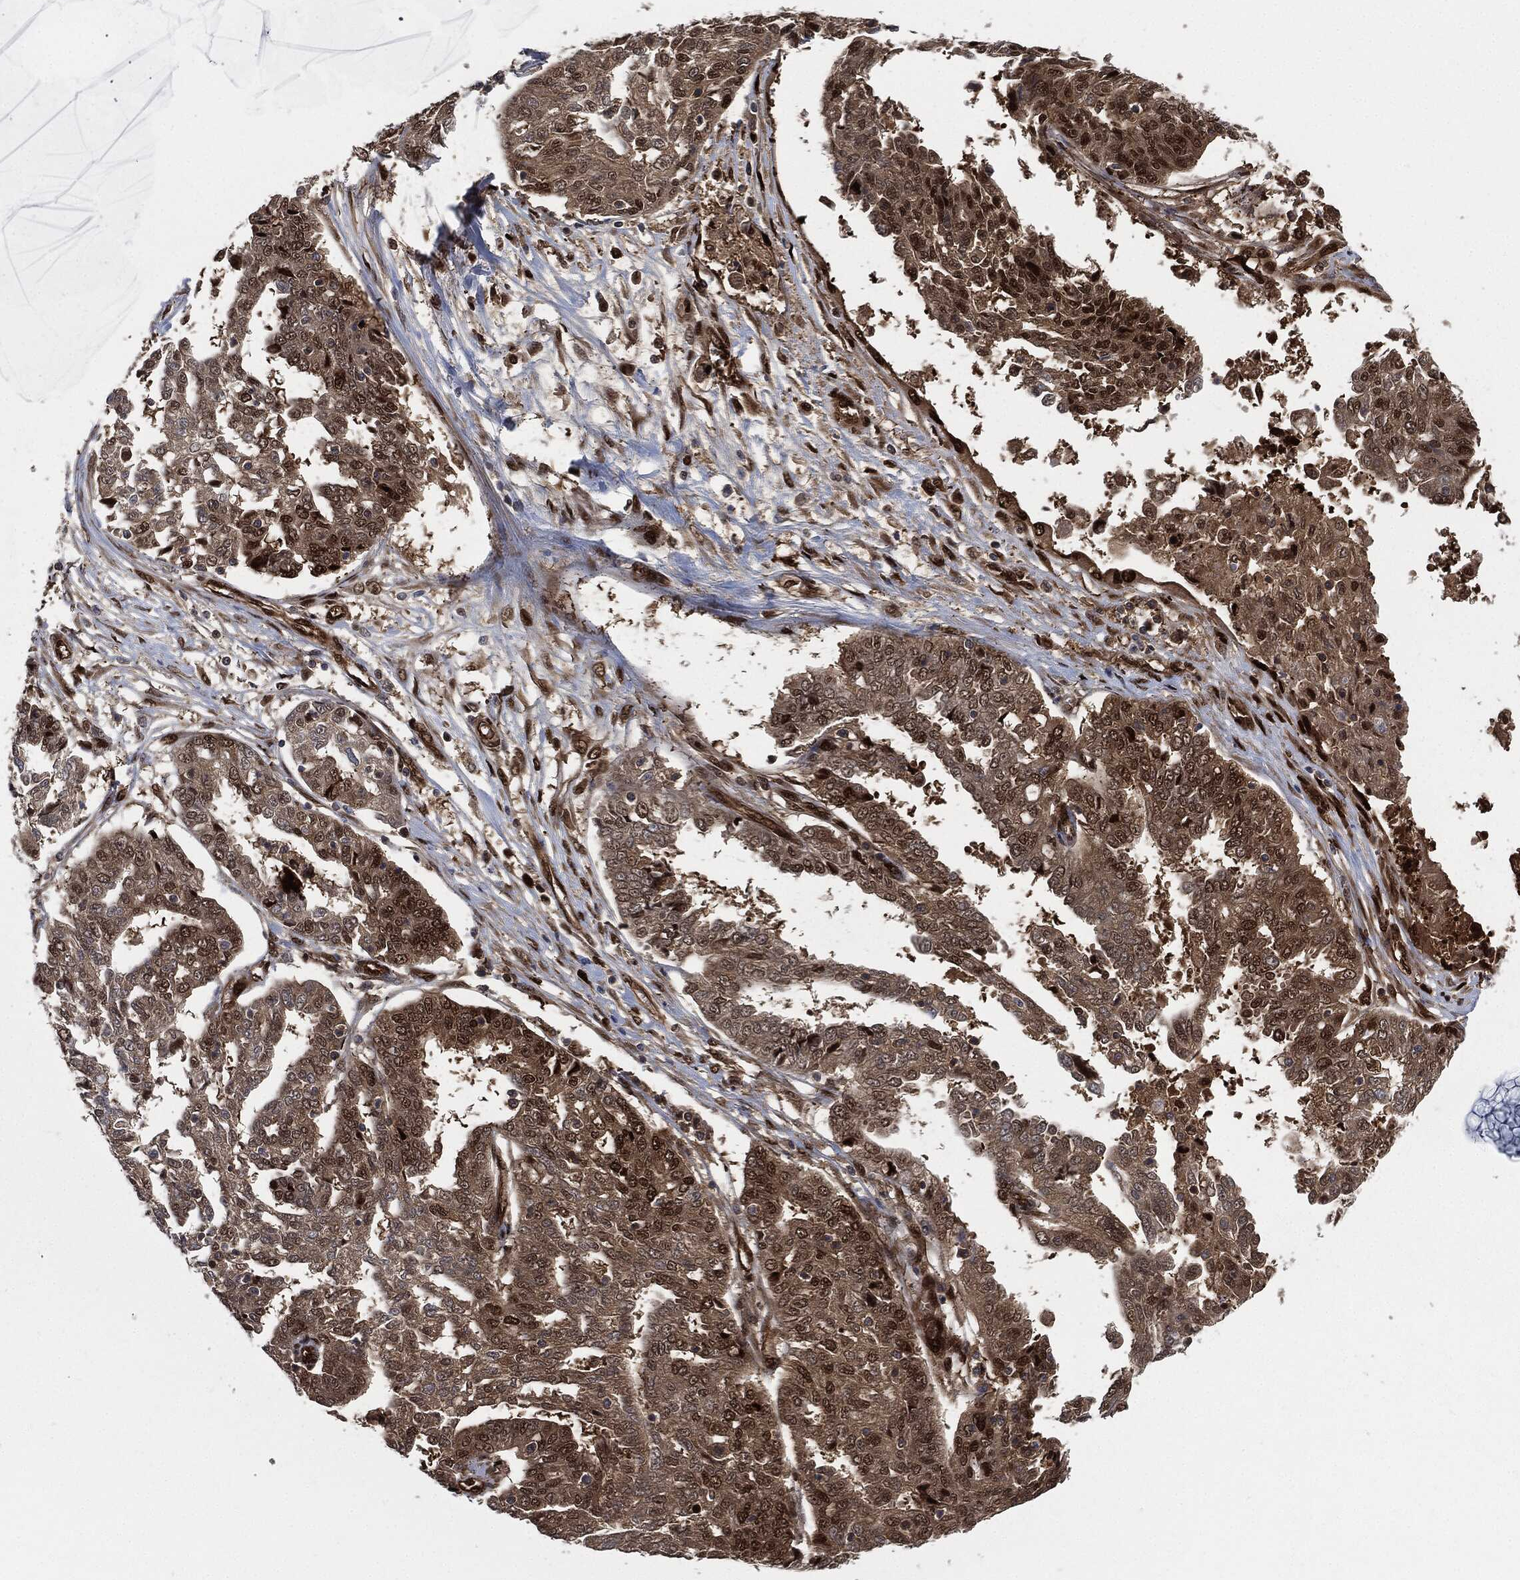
{"staining": {"intensity": "strong", "quantity": "<25%", "location": "nuclear"}, "tissue": "ovarian cancer", "cell_type": "Tumor cells", "image_type": "cancer", "snomed": [{"axis": "morphology", "description": "Cystadenocarcinoma, serous, NOS"}, {"axis": "topography", "description": "Ovary"}], "caption": "A photomicrograph of ovarian serous cystadenocarcinoma stained for a protein exhibits strong nuclear brown staining in tumor cells.", "gene": "DCTN1", "patient": {"sex": "female", "age": 67}}